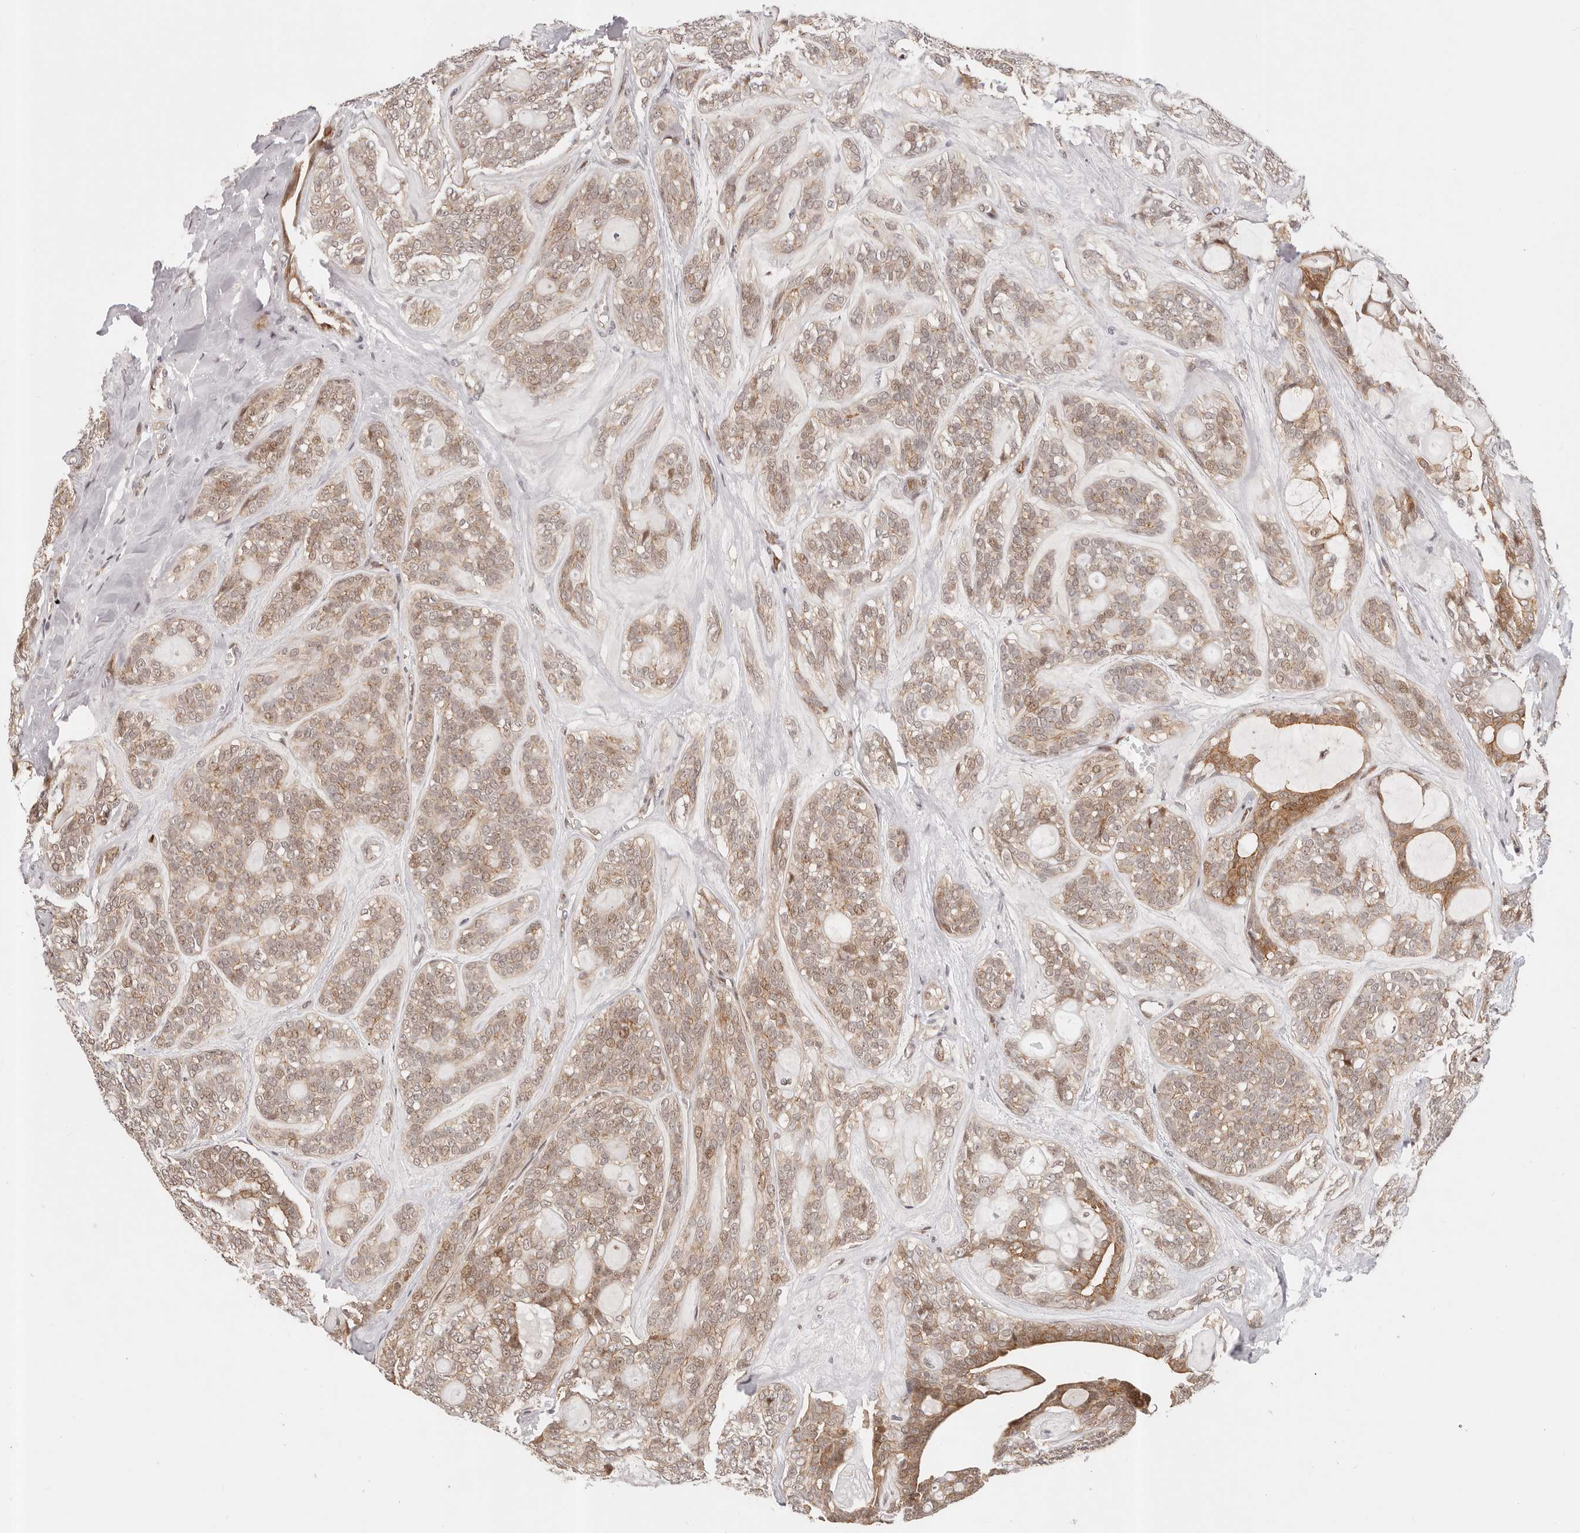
{"staining": {"intensity": "moderate", "quantity": ">75%", "location": "cytoplasmic/membranous,nuclear"}, "tissue": "head and neck cancer", "cell_type": "Tumor cells", "image_type": "cancer", "snomed": [{"axis": "morphology", "description": "Adenocarcinoma, NOS"}, {"axis": "topography", "description": "Head-Neck"}], "caption": "A medium amount of moderate cytoplasmic/membranous and nuclear expression is identified in about >75% of tumor cells in head and neck cancer tissue.", "gene": "AFDN", "patient": {"sex": "male", "age": 66}}